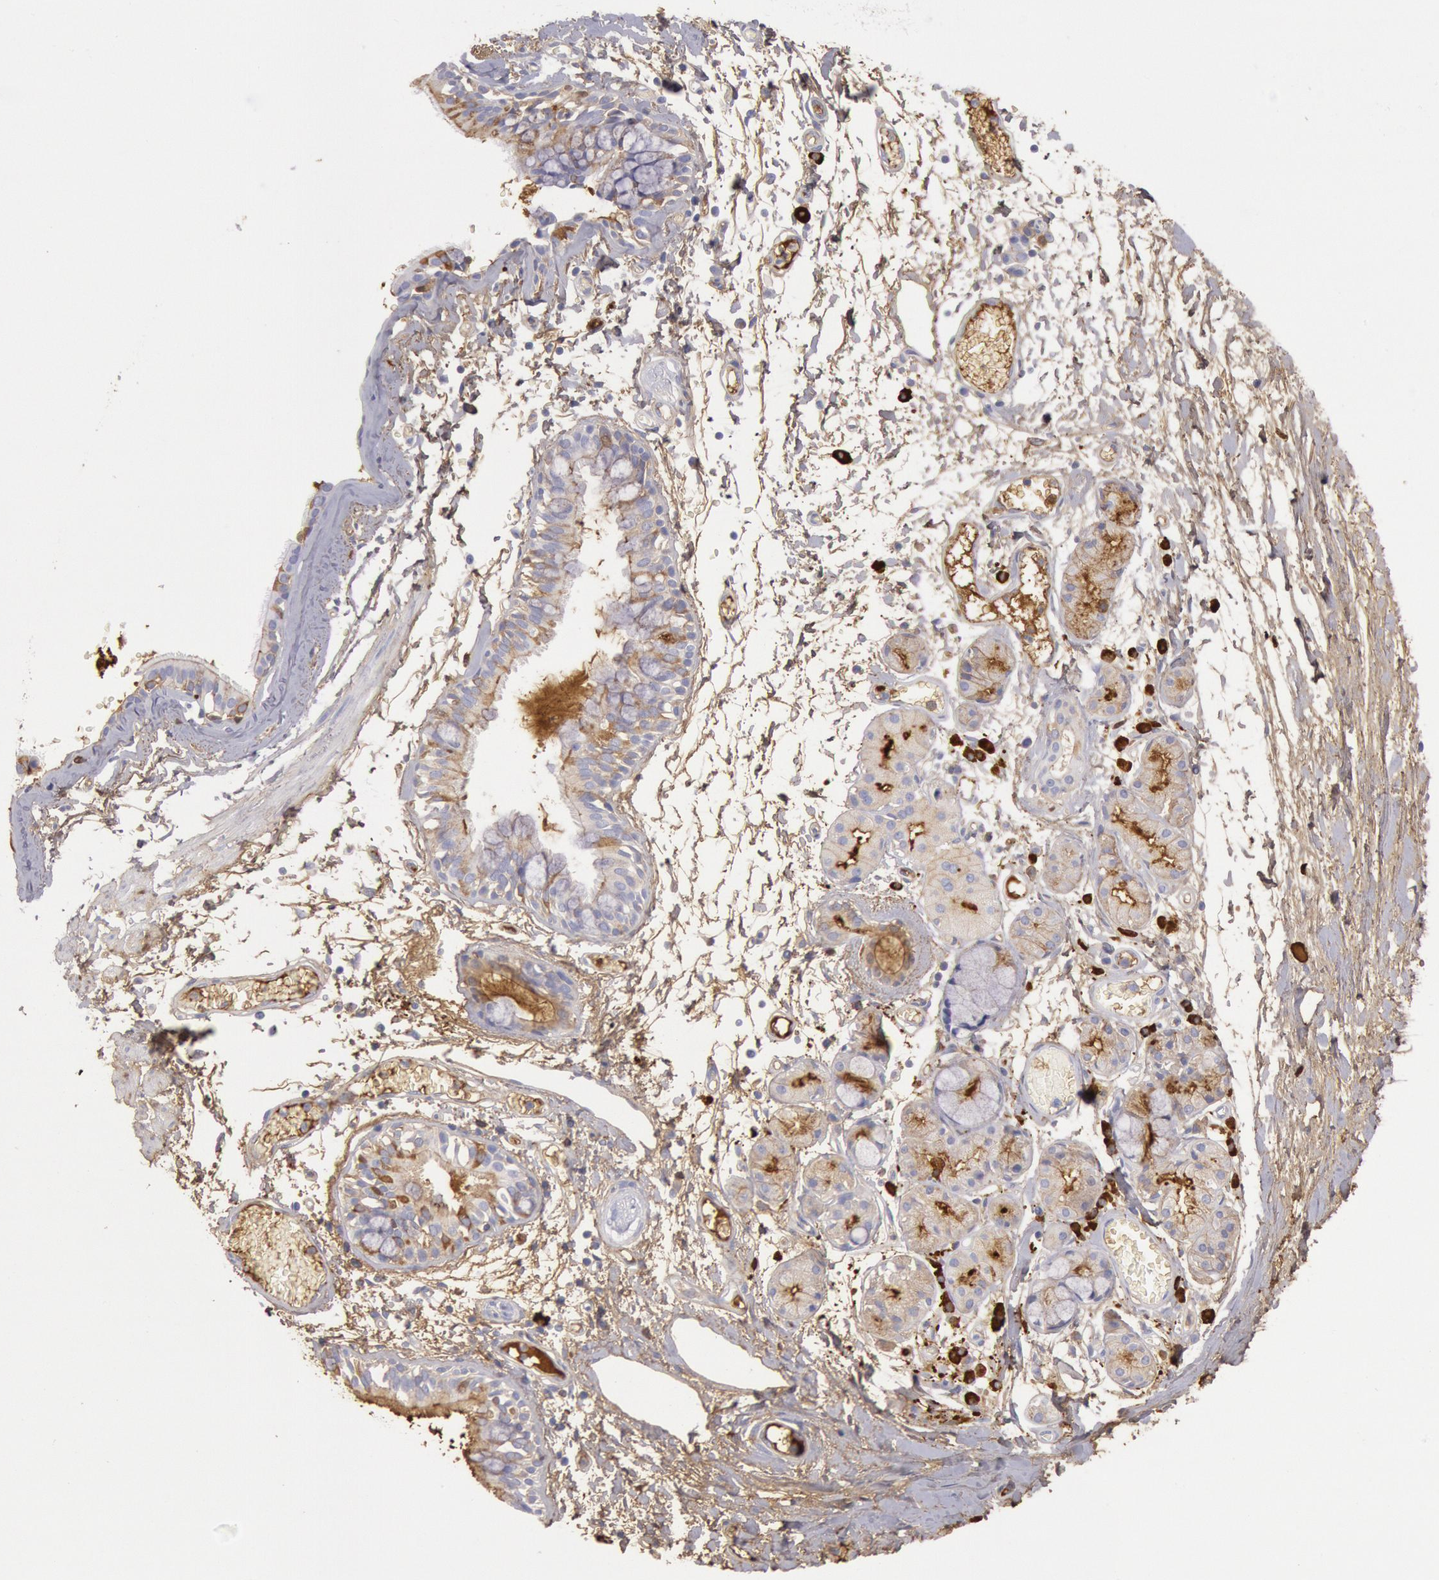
{"staining": {"intensity": "moderate", "quantity": "25%-75%", "location": "cytoplasmic/membranous"}, "tissue": "bronchus", "cell_type": "Respiratory epithelial cells", "image_type": "normal", "snomed": [{"axis": "morphology", "description": "Normal tissue, NOS"}, {"axis": "topography", "description": "Bronchus"}, {"axis": "topography", "description": "Lung"}], "caption": "Moderate cytoplasmic/membranous positivity for a protein is present in approximately 25%-75% of respiratory epithelial cells of normal bronchus using IHC.", "gene": "IGHA1", "patient": {"sex": "female", "age": 56}}